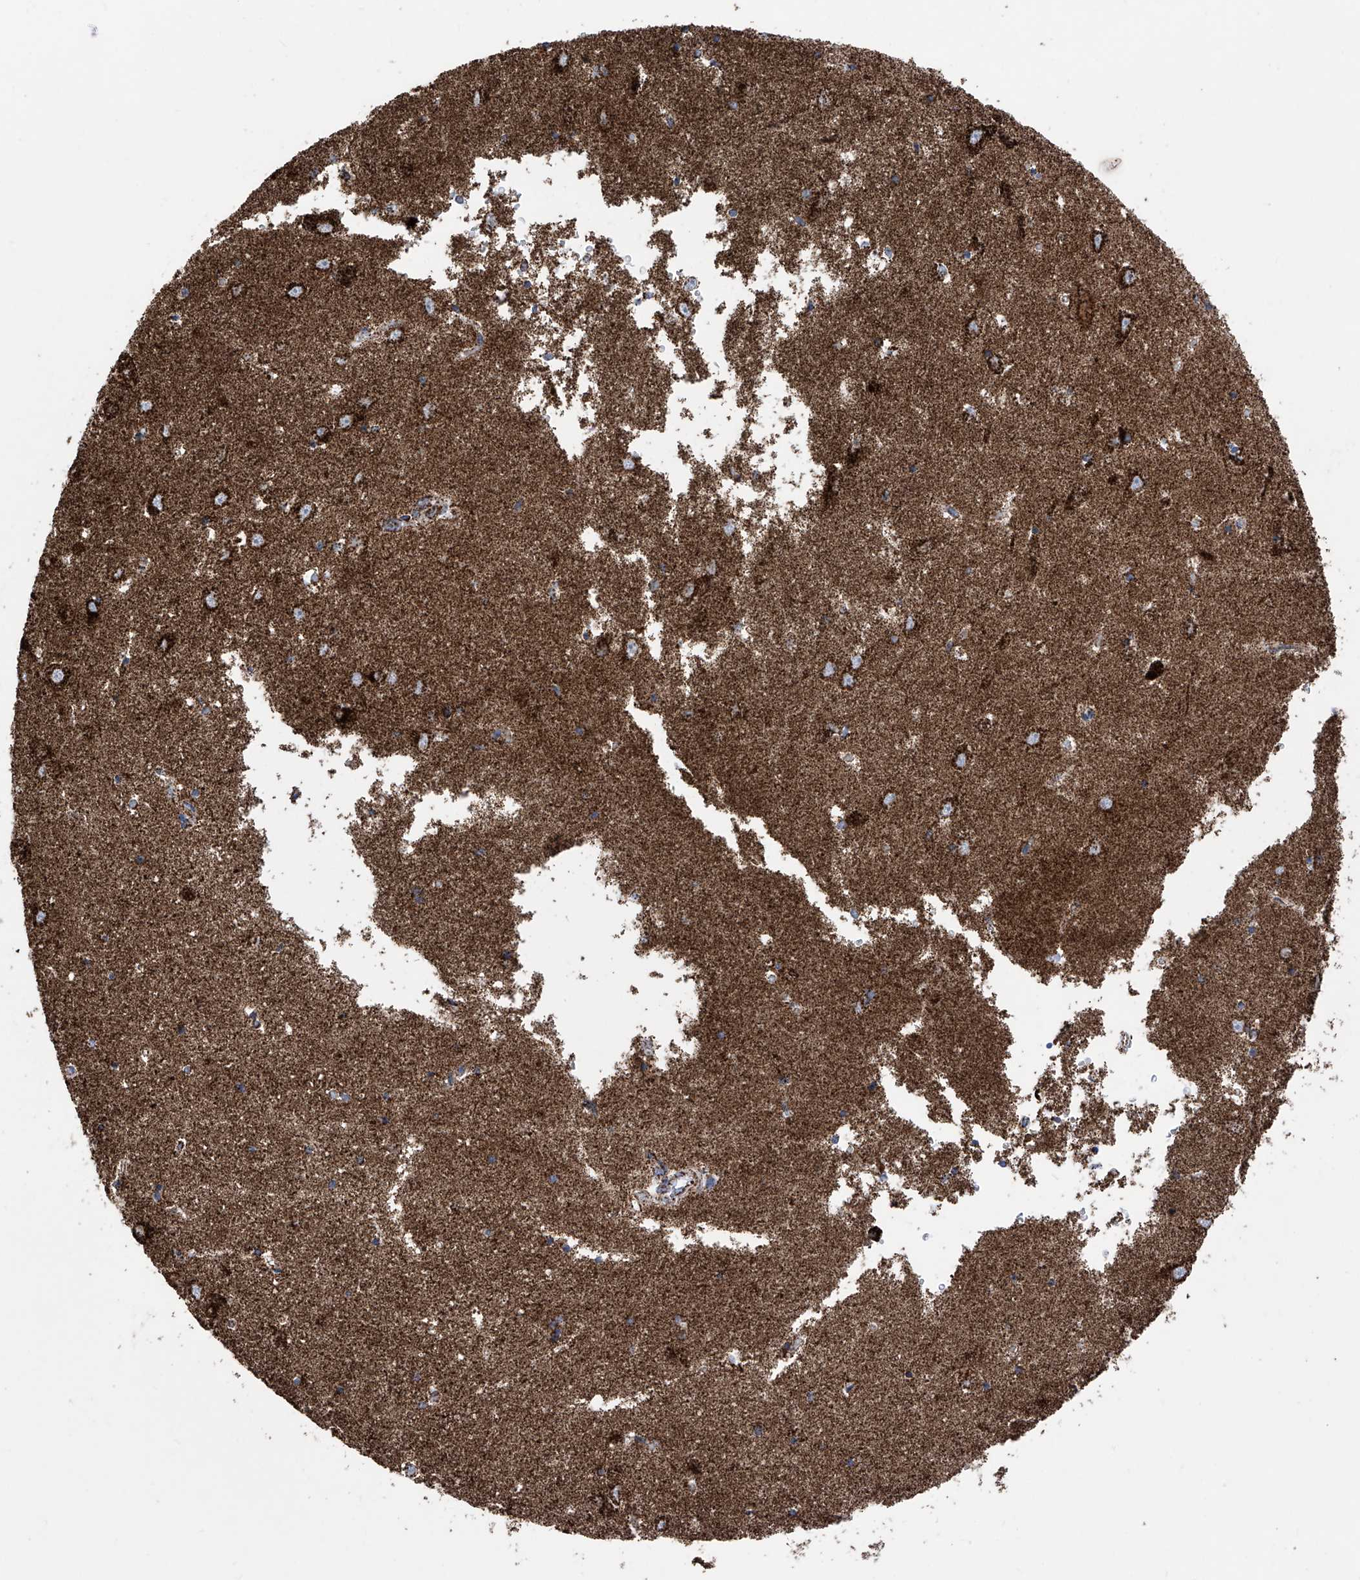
{"staining": {"intensity": "strong", "quantity": "25%-75%", "location": "cytoplasmic/membranous"}, "tissue": "hippocampus", "cell_type": "Glial cells", "image_type": "normal", "snomed": [{"axis": "morphology", "description": "Normal tissue, NOS"}, {"axis": "topography", "description": "Hippocampus"}], "caption": "DAB (3,3'-diaminobenzidine) immunohistochemical staining of unremarkable hippocampus displays strong cytoplasmic/membranous protein expression in about 25%-75% of glial cells.", "gene": "ATP5PF", "patient": {"sex": "male", "age": 70}}